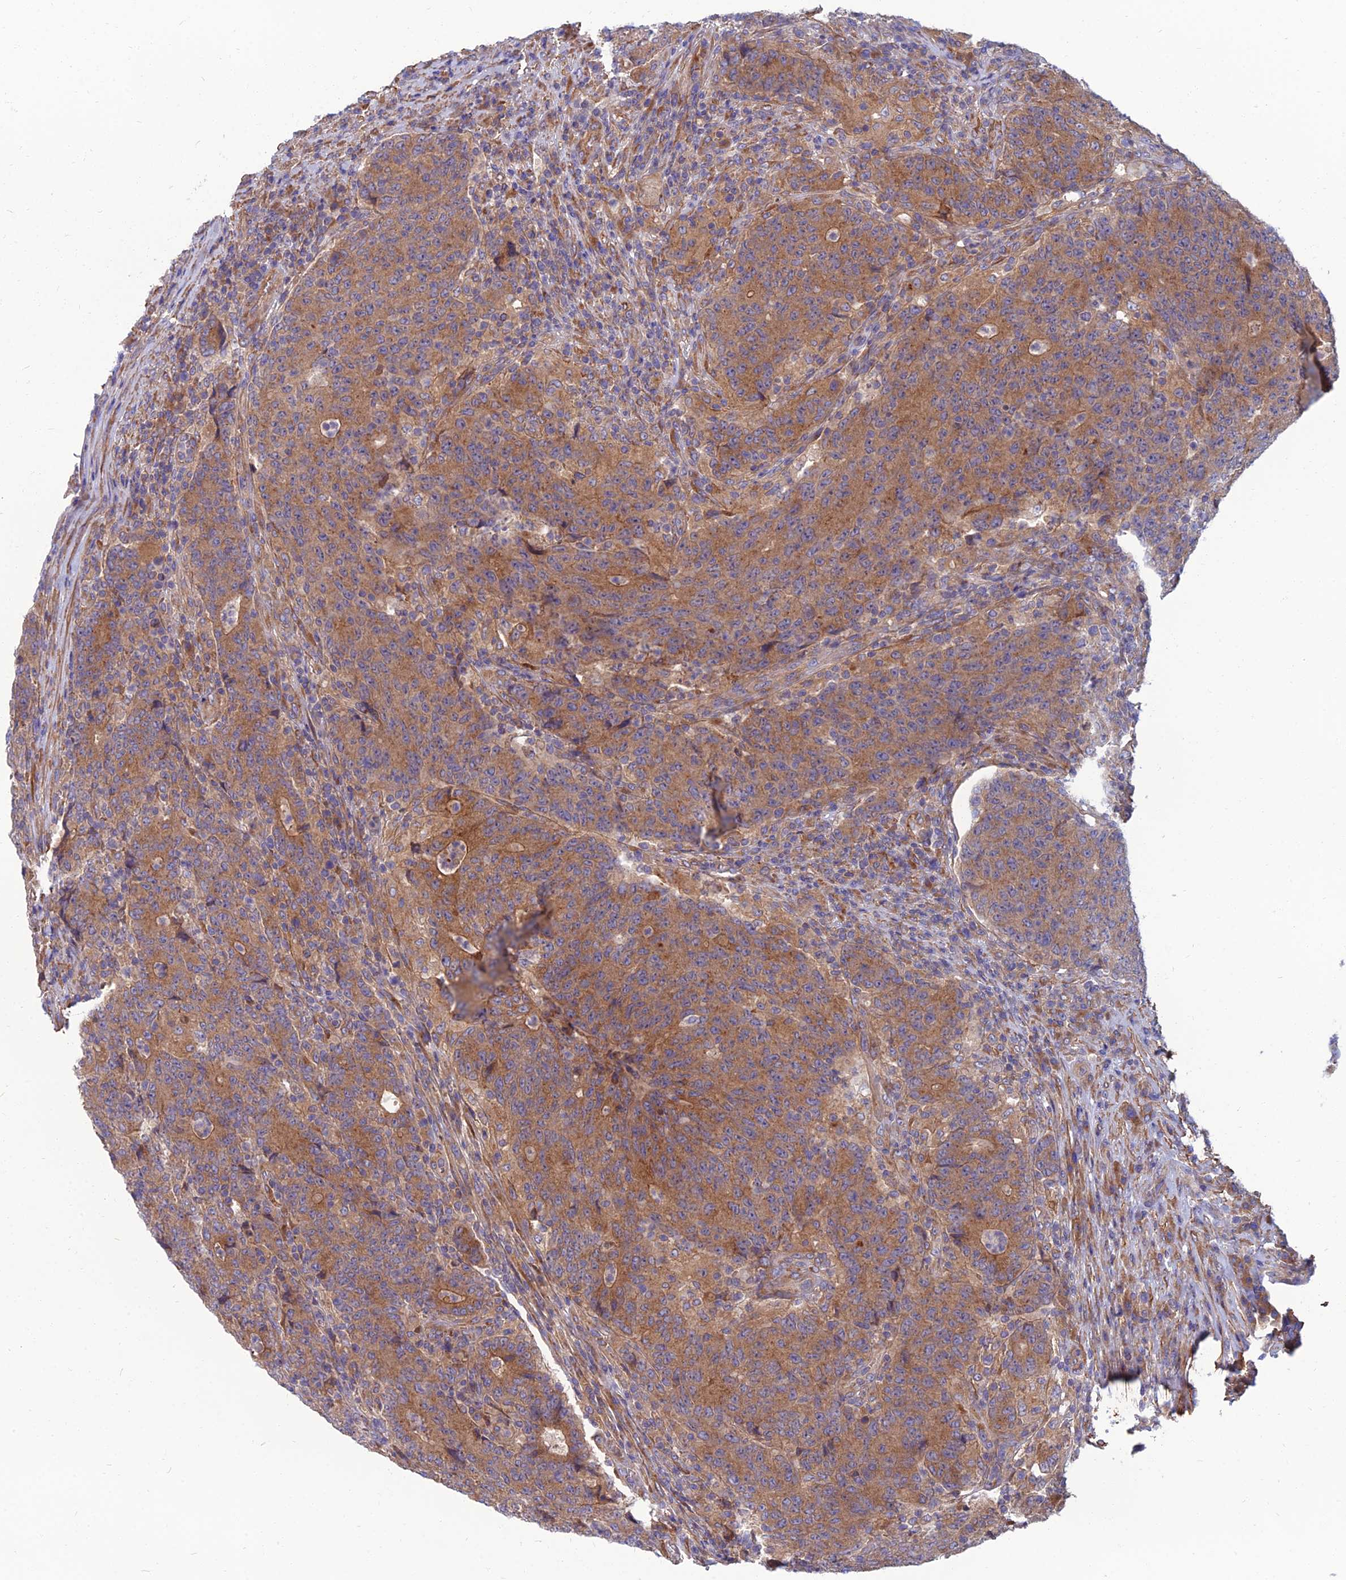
{"staining": {"intensity": "moderate", "quantity": ">75%", "location": "cytoplasmic/membranous"}, "tissue": "colorectal cancer", "cell_type": "Tumor cells", "image_type": "cancer", "snomed": [{"axis": "morphology", "description": "Adenocarcinoma, NOS"}, {"axis": "topography", "description": "Colon"}], "caption": "A medium amount of moderate cytoplasmic/membranous staining is present in about >75% of tumor cells in colorectal adenocarcinoma tissue. (IHC, brightfield microscopy, high magnification).", "gene": "WDR24", "patient": {"sex": "female", "age": 75}}